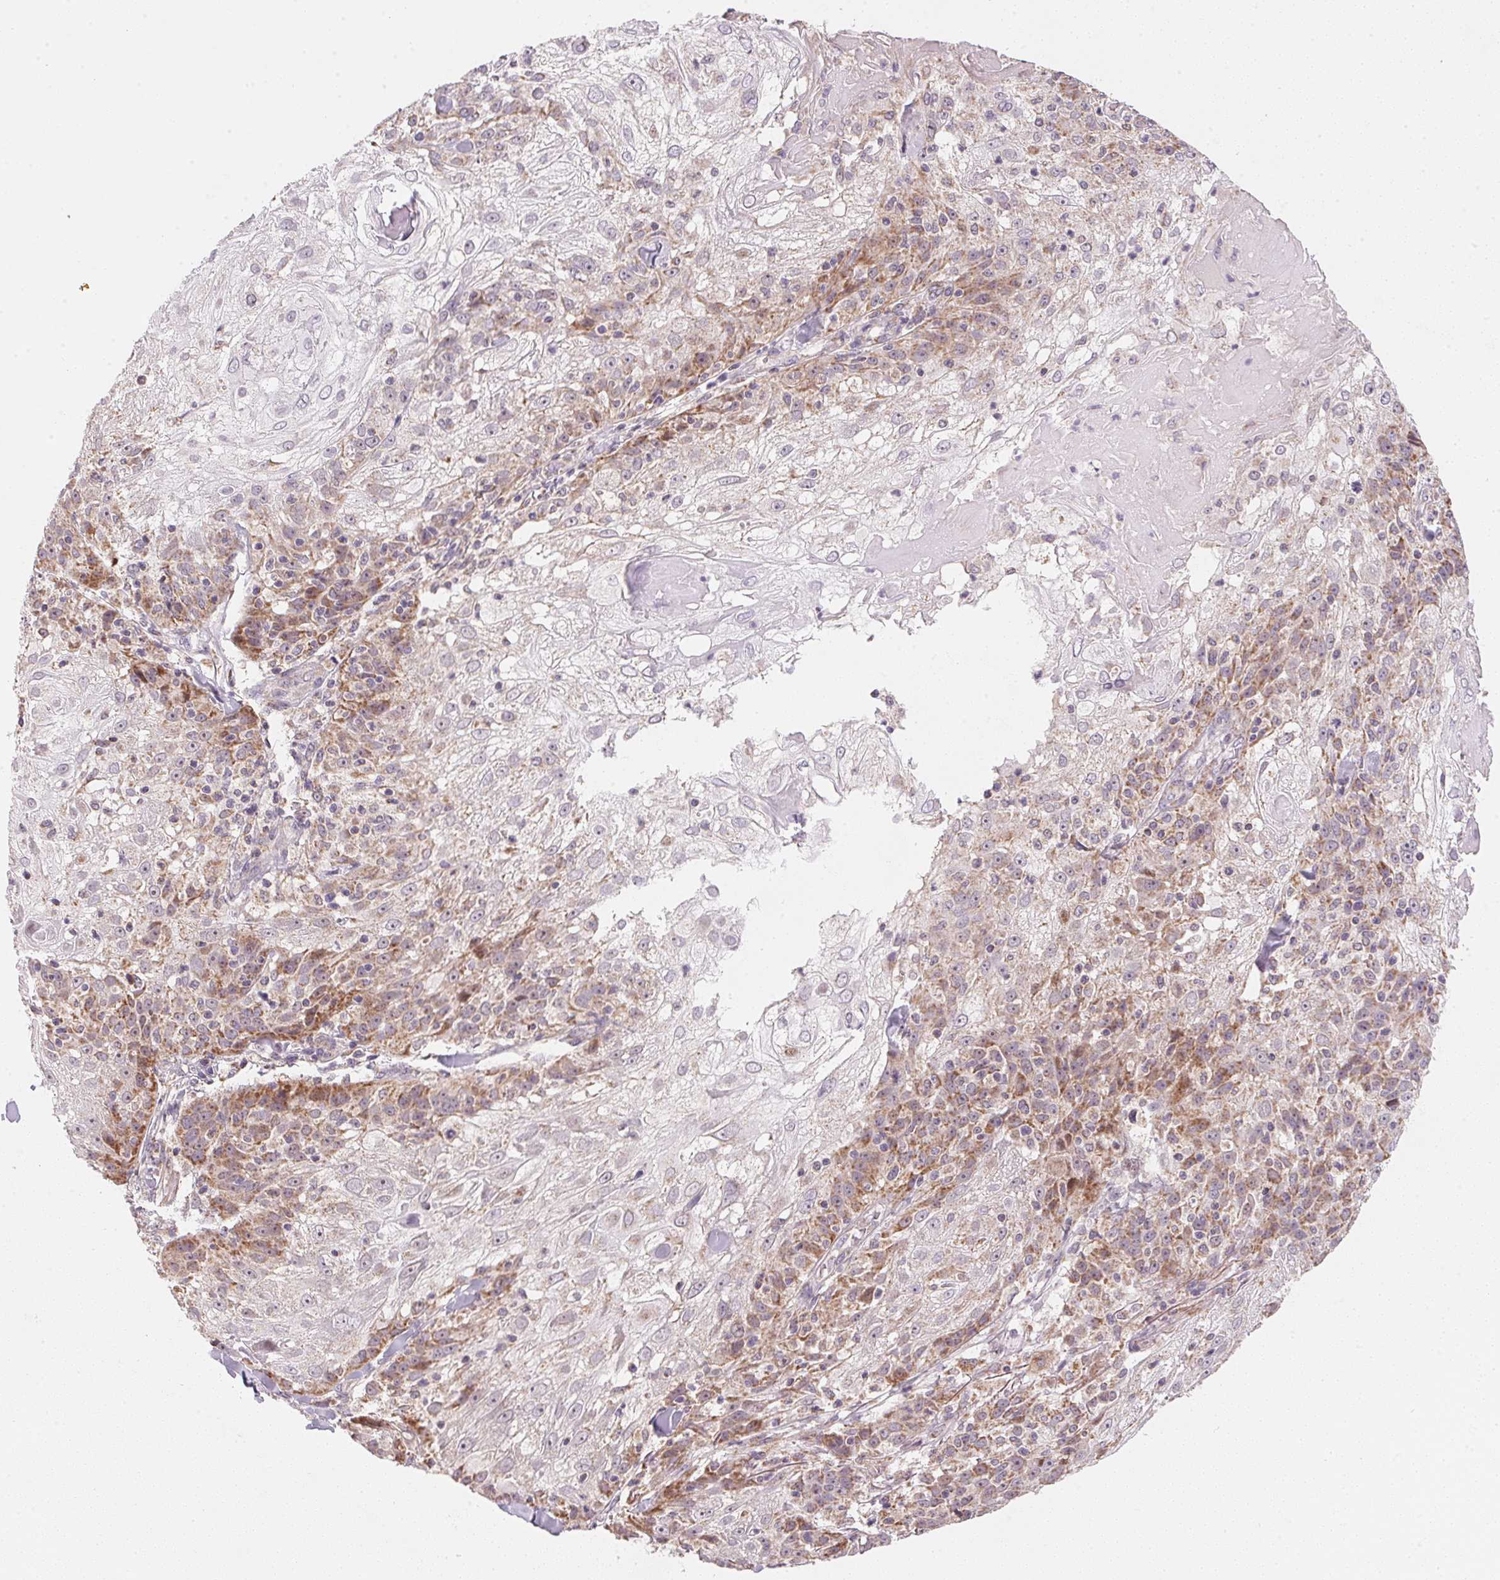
{"staining": {"intensity": "moderate", "quantity": "25%-75%", "location": "cytoplasmic/membranous"}, "tissue": "skin cancer", "cell_type": "Tumor cells", "image_type": "cancer", "snomed": [{"axis": "morphology", "description": "Normal tissue, NOS"}, {"axis": "morphology", "description": "Squamous cell carcinoma, NOS"}, {"axis": "topography", "description": "Skin"}], "caption": "Moderate cytoplasmic/membranous protein positivity is present in approximately 25%-75% of tumor cells in skin cancer.", "gene": "COQ7", "patient": {"sex": "female", "age": 83}}